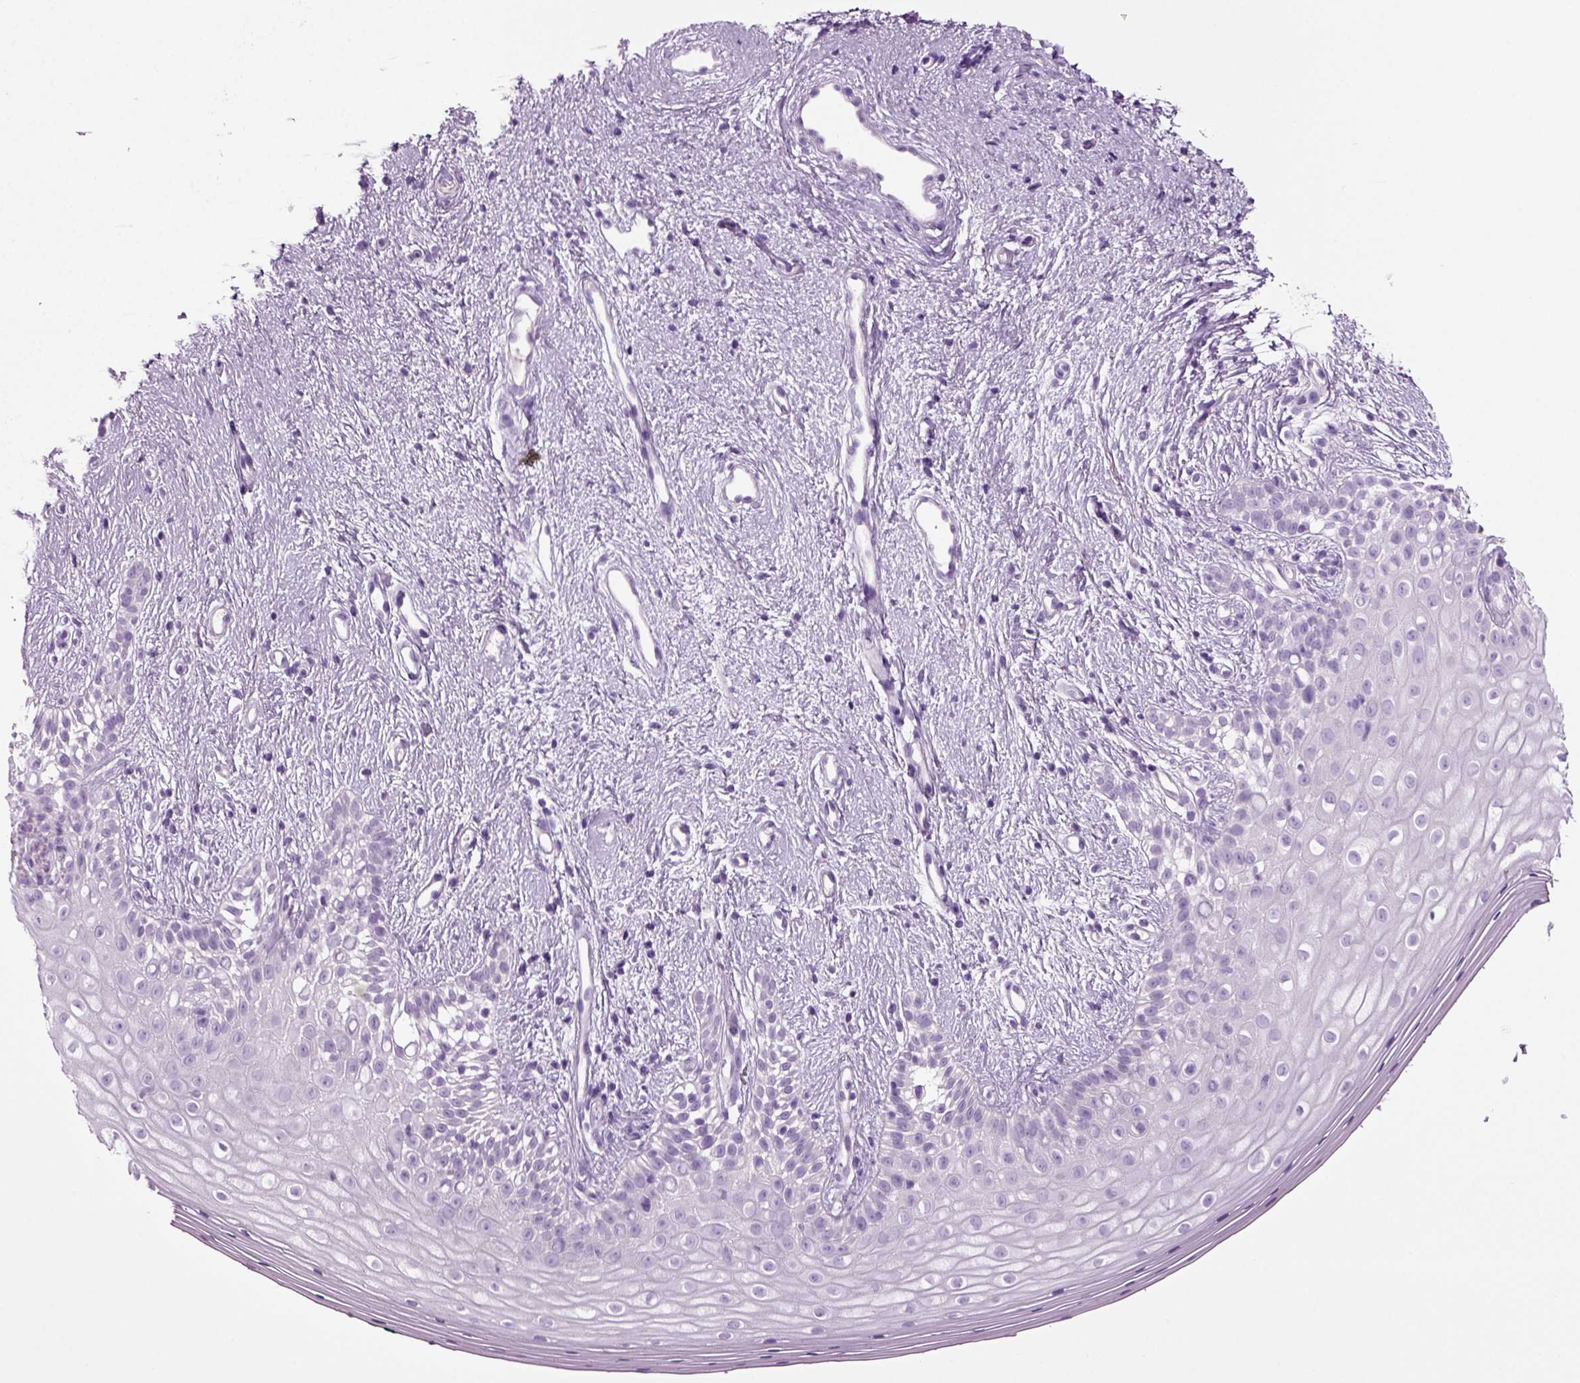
{"staining": {"intensity": "negative", "quantity": "none", "location": "none"}, "tissue": "vagina", "cell_type": "Squamous epithelial cells", "image_type": "normal", "snomed": [{"axis": "morphology", "description": "Normal tissue, NOS"}, {"axis": "topography", "description": "Vagina"}], "caption": "This photomicrograph is of normal vagina stained with IHC to label a protein in brown with the nuclei are counter-stained blue. There is no staining in squamous epithelial cells.", "gene": "CD109", "patient": {"sex": "female", "age": 47}}